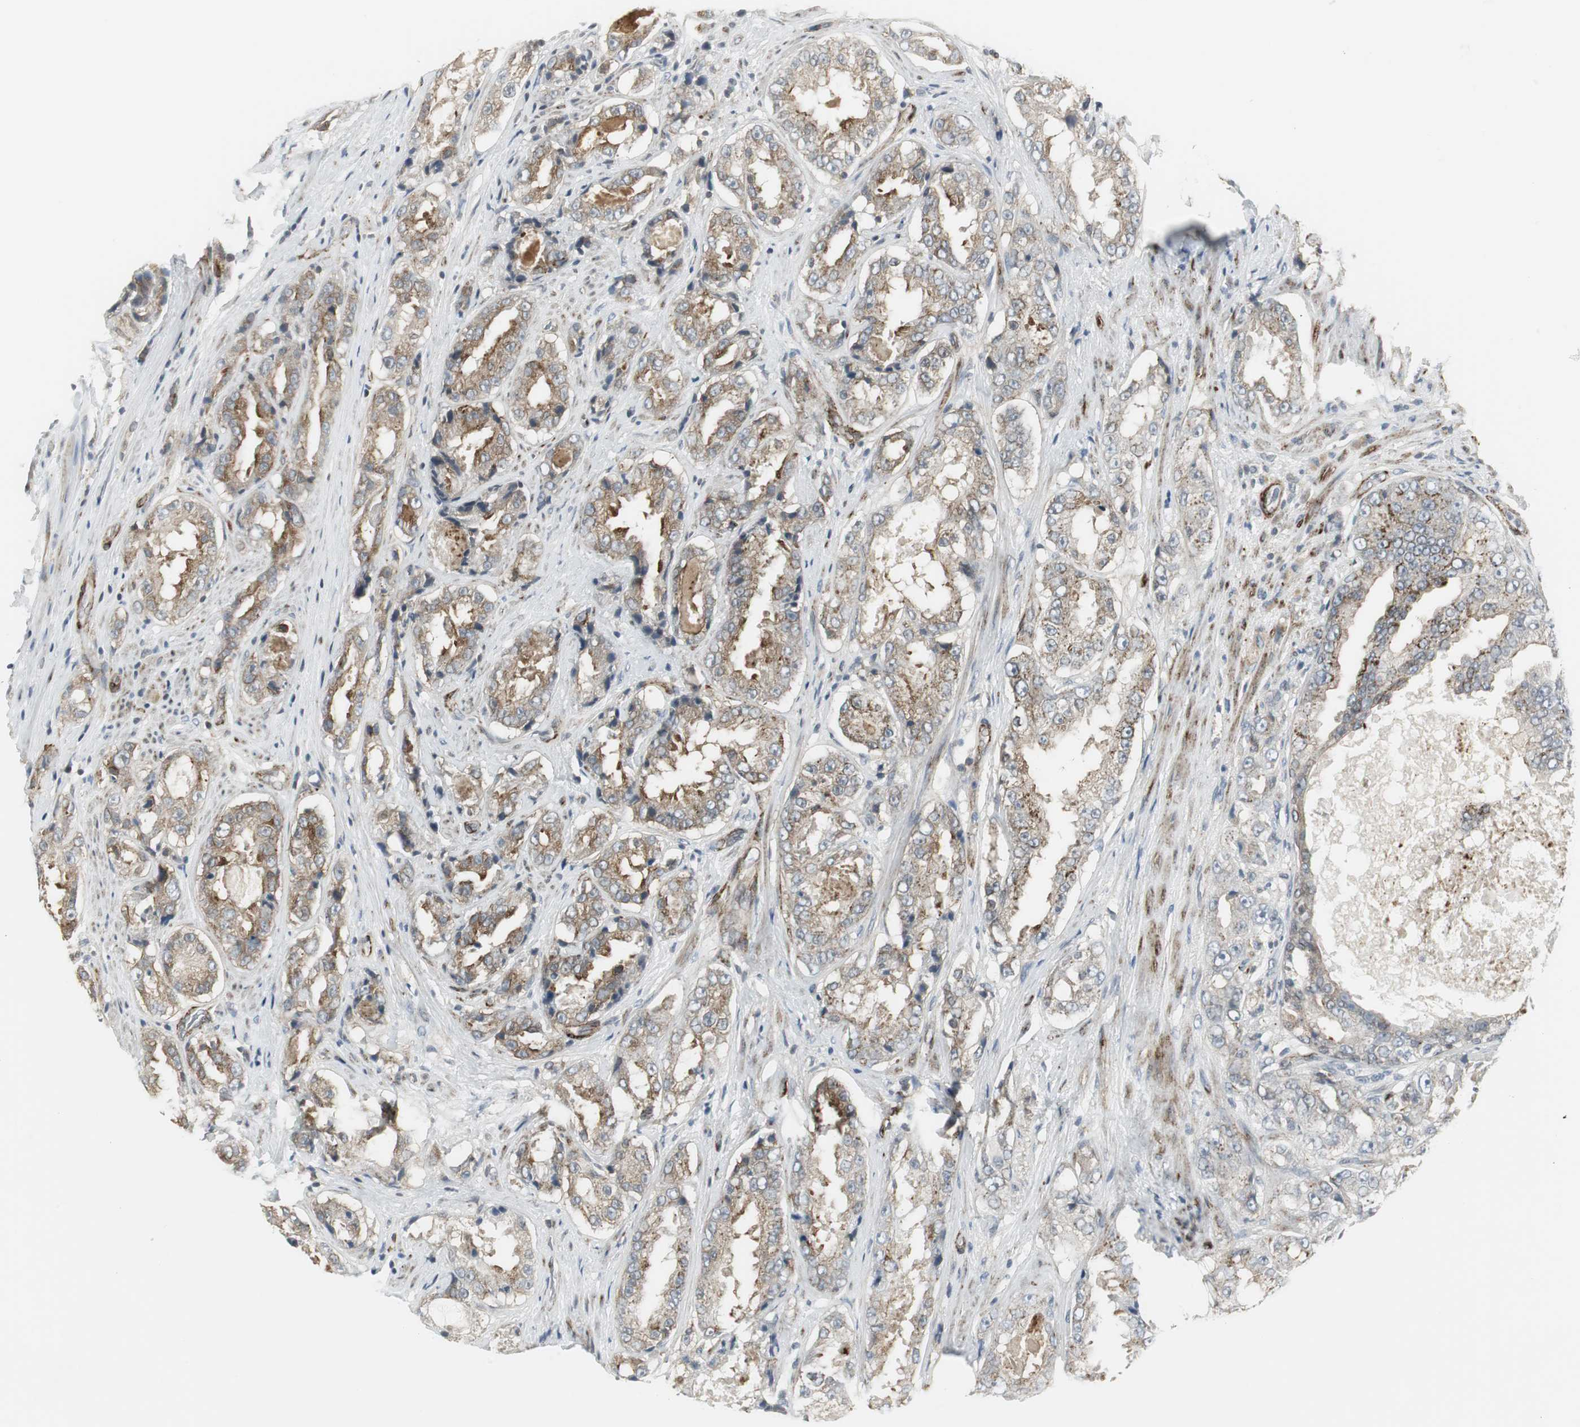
{"staining": {"intensity": "moderate", "quantity": "25%-75%", "location": "cytoplasmic/membranous"}, "tissue": "prostate cancer", "cell_type": "Tumor cells", "image_type": "cancer", "snomed": [{"axis": "morphology", "description": "Adenocarcinoma, High grade"}, {"axis": "topography", "description": "Prostate"}], "caption": "Human prostate cancer (adenocarcinoma (high-grade)) stained with a protein marker exhibits moderate staining in tumor cells.", "gene": "SCYL3", "patient": {"sex": "male", "age": 73}}